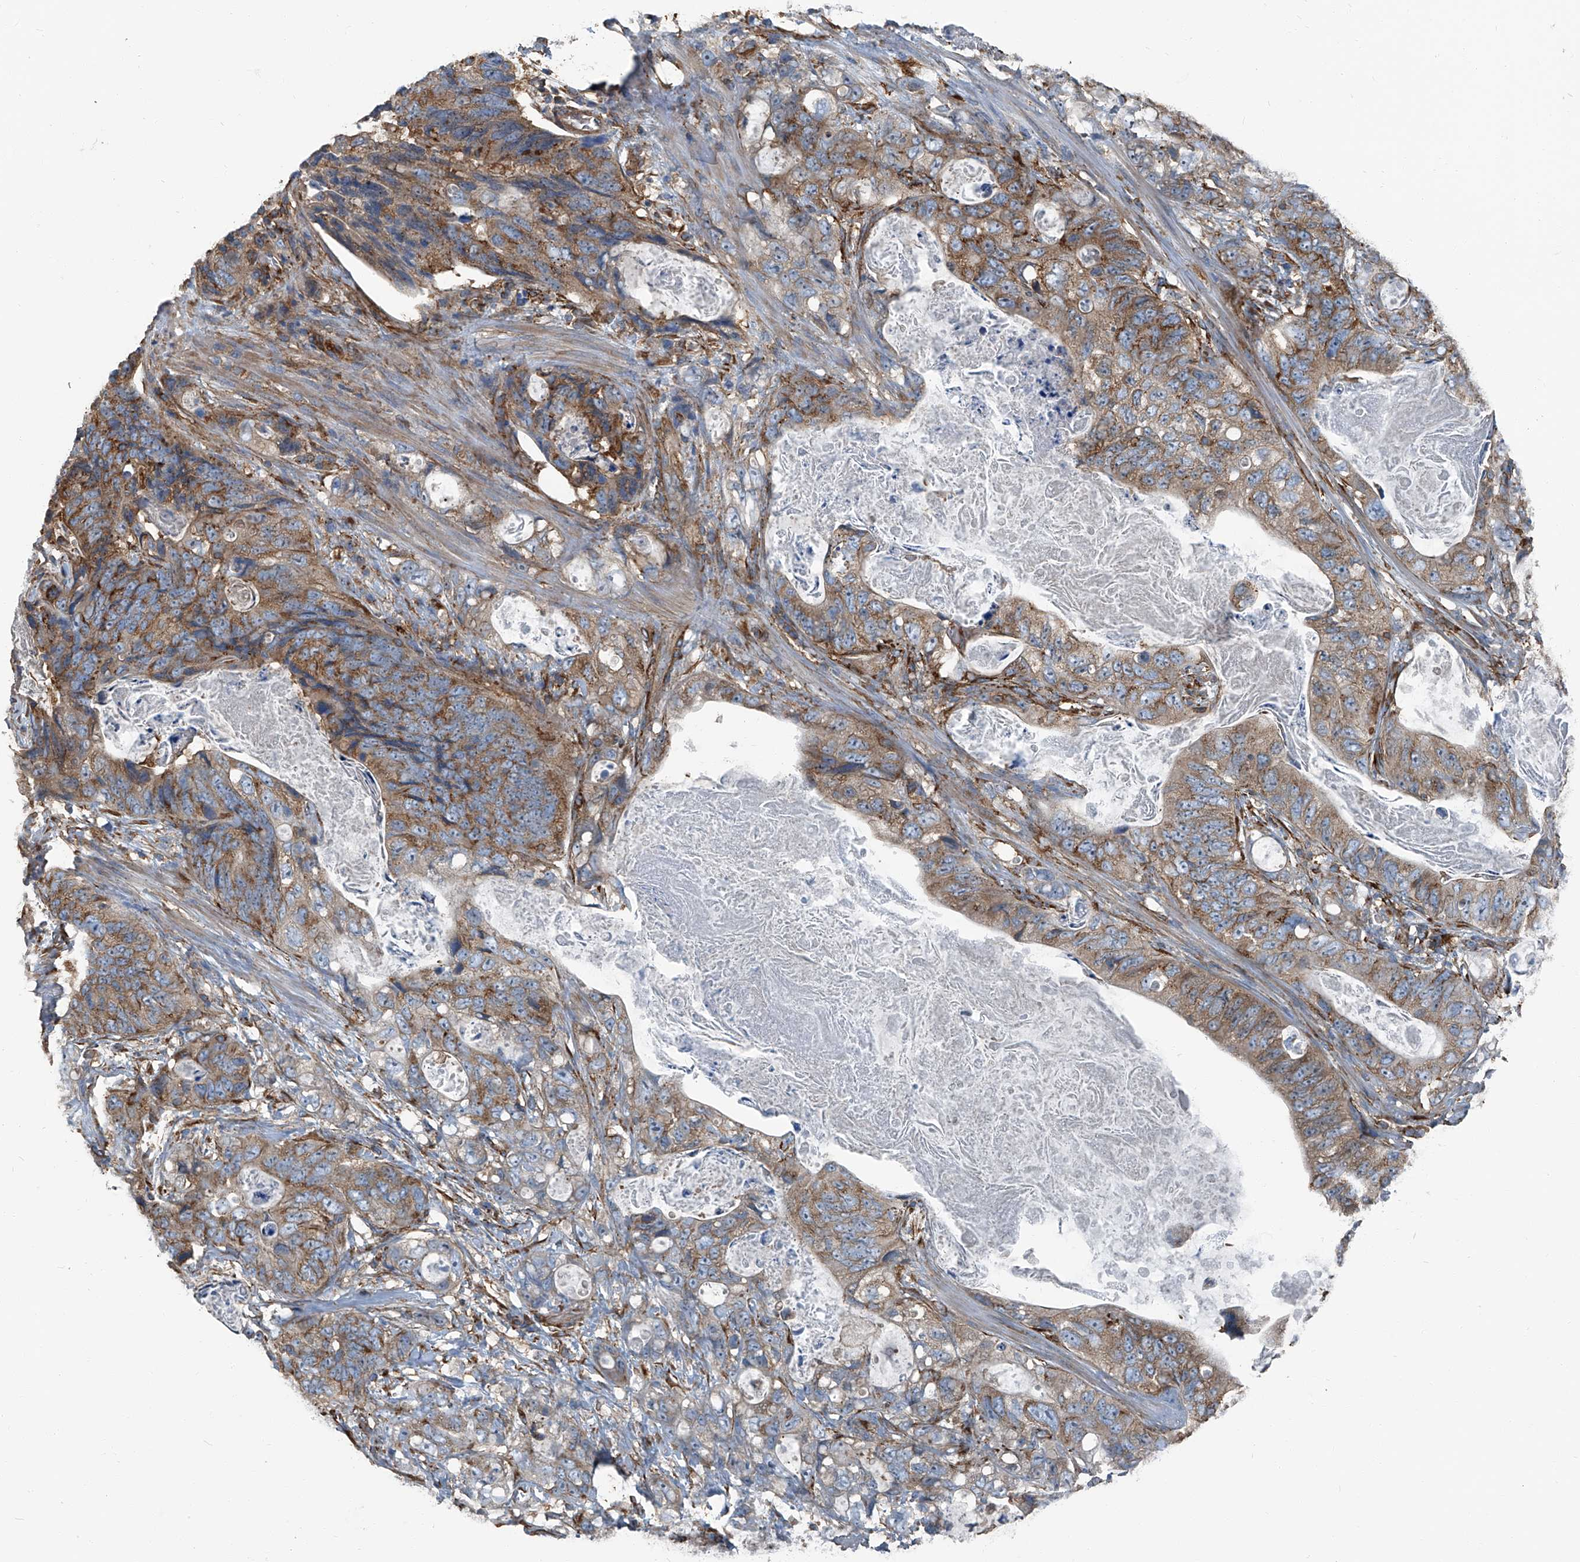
{"staining": {"intensity": "moderate", "quantity": ">75%", "location": "cytoplasmic/membranous"}, "tissue": "stomach cancer", "cell_type": "Tumor cells", "image_type": "cancer", "snomed": [{"axis": "morphology", "description": "Normal tissue, NOS"}, {"axis": "morphology", "description": "Adenocarcinoma, NOS"}, {"axis": "topography", "description": "Stomach"}], "caption": "This is an image of IHC staining of adenocarcinoma (stomach), which shows moderate staining in the cytoplasmic/membranous of tumor cells.", "gene": "SEPTIN7", "patient": {"sex": "female", "age": 89}}